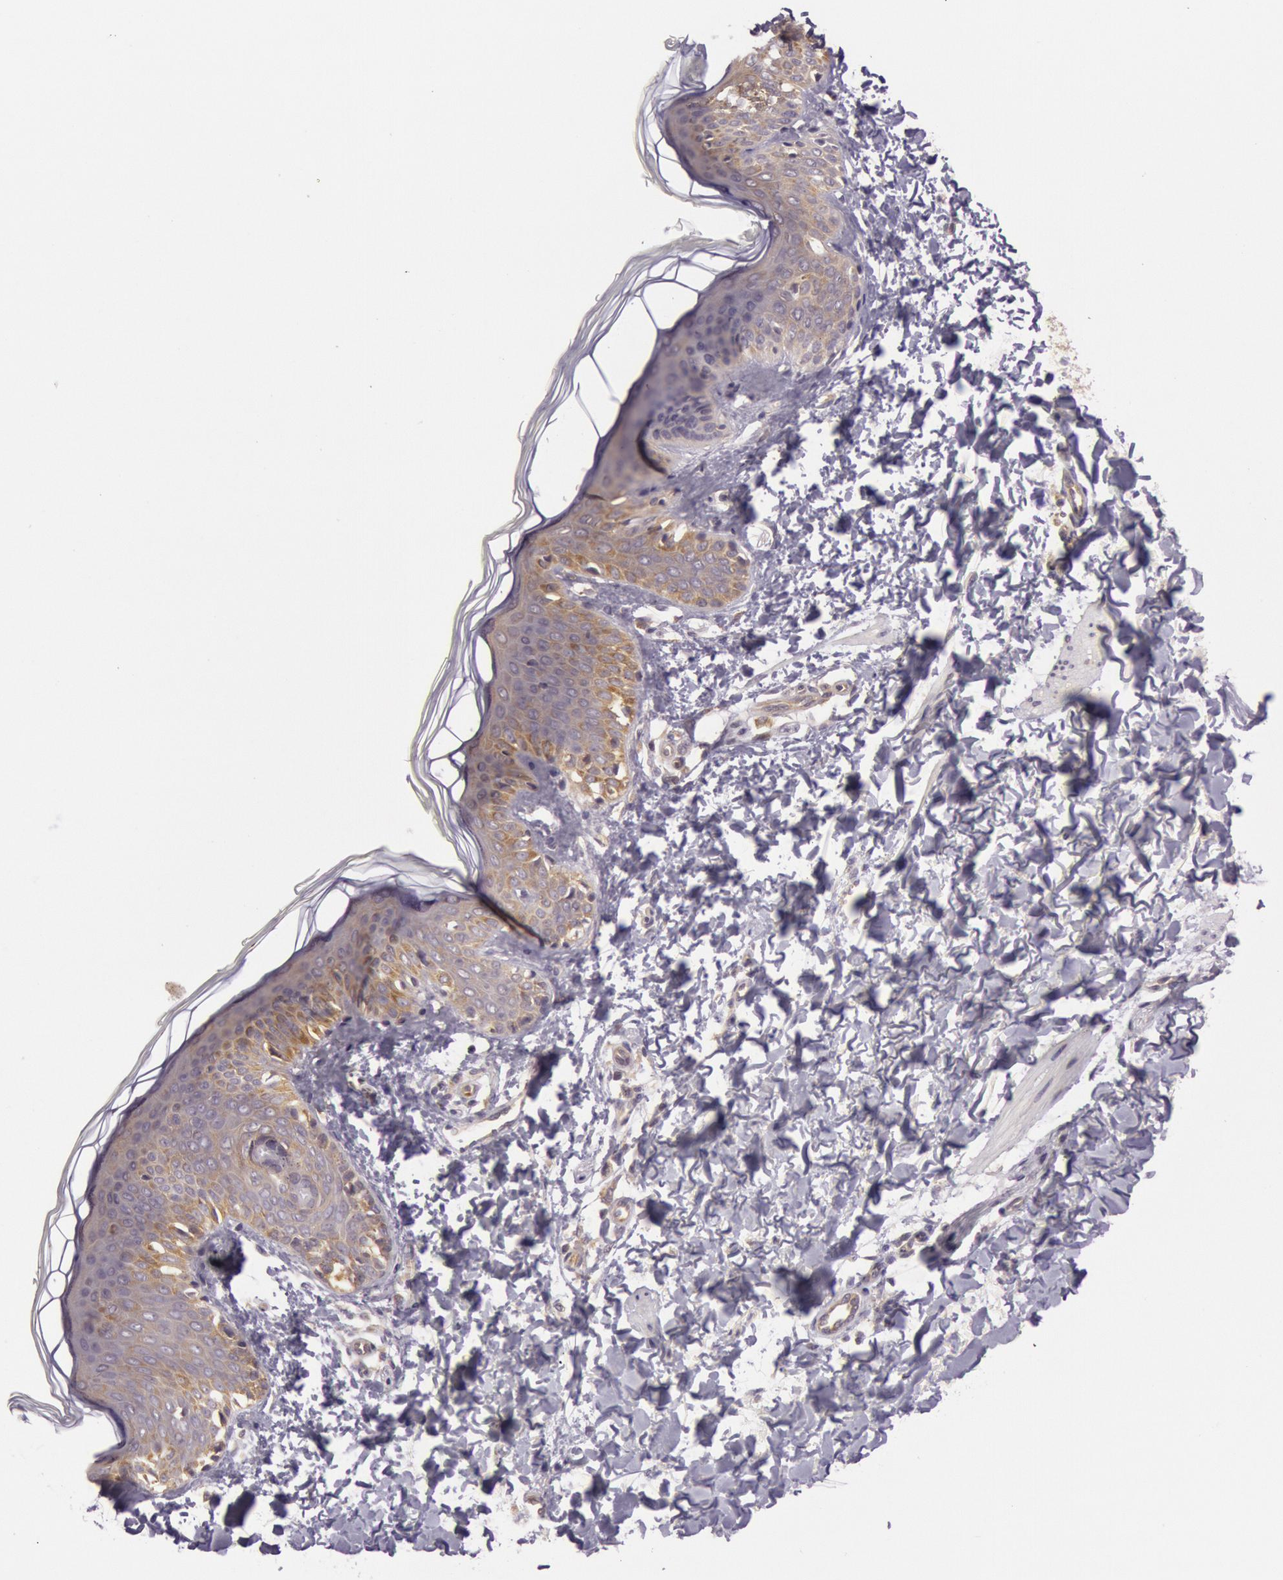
{"staining": {"intensity": "negative", "quantity": "none", "location": "none"}, "tissue": "skin", "cell_type": "Fibroblasts", "image_type": "normal", "snomed": [{"axis": "morphology", "description": "Normal tissue, NOS"}, {"axis": "topography", "description": "Skin"}], "caption": "Fibroblasts are negative for protein expression in normal human skin. (DAB (3,3'-diaminobenzidine) immunohistochemistry (IHC) visualized using brightfield microscopy, high magnification).", "gene": "CHUK", "patient": {"sex": "female", "age": 4}}